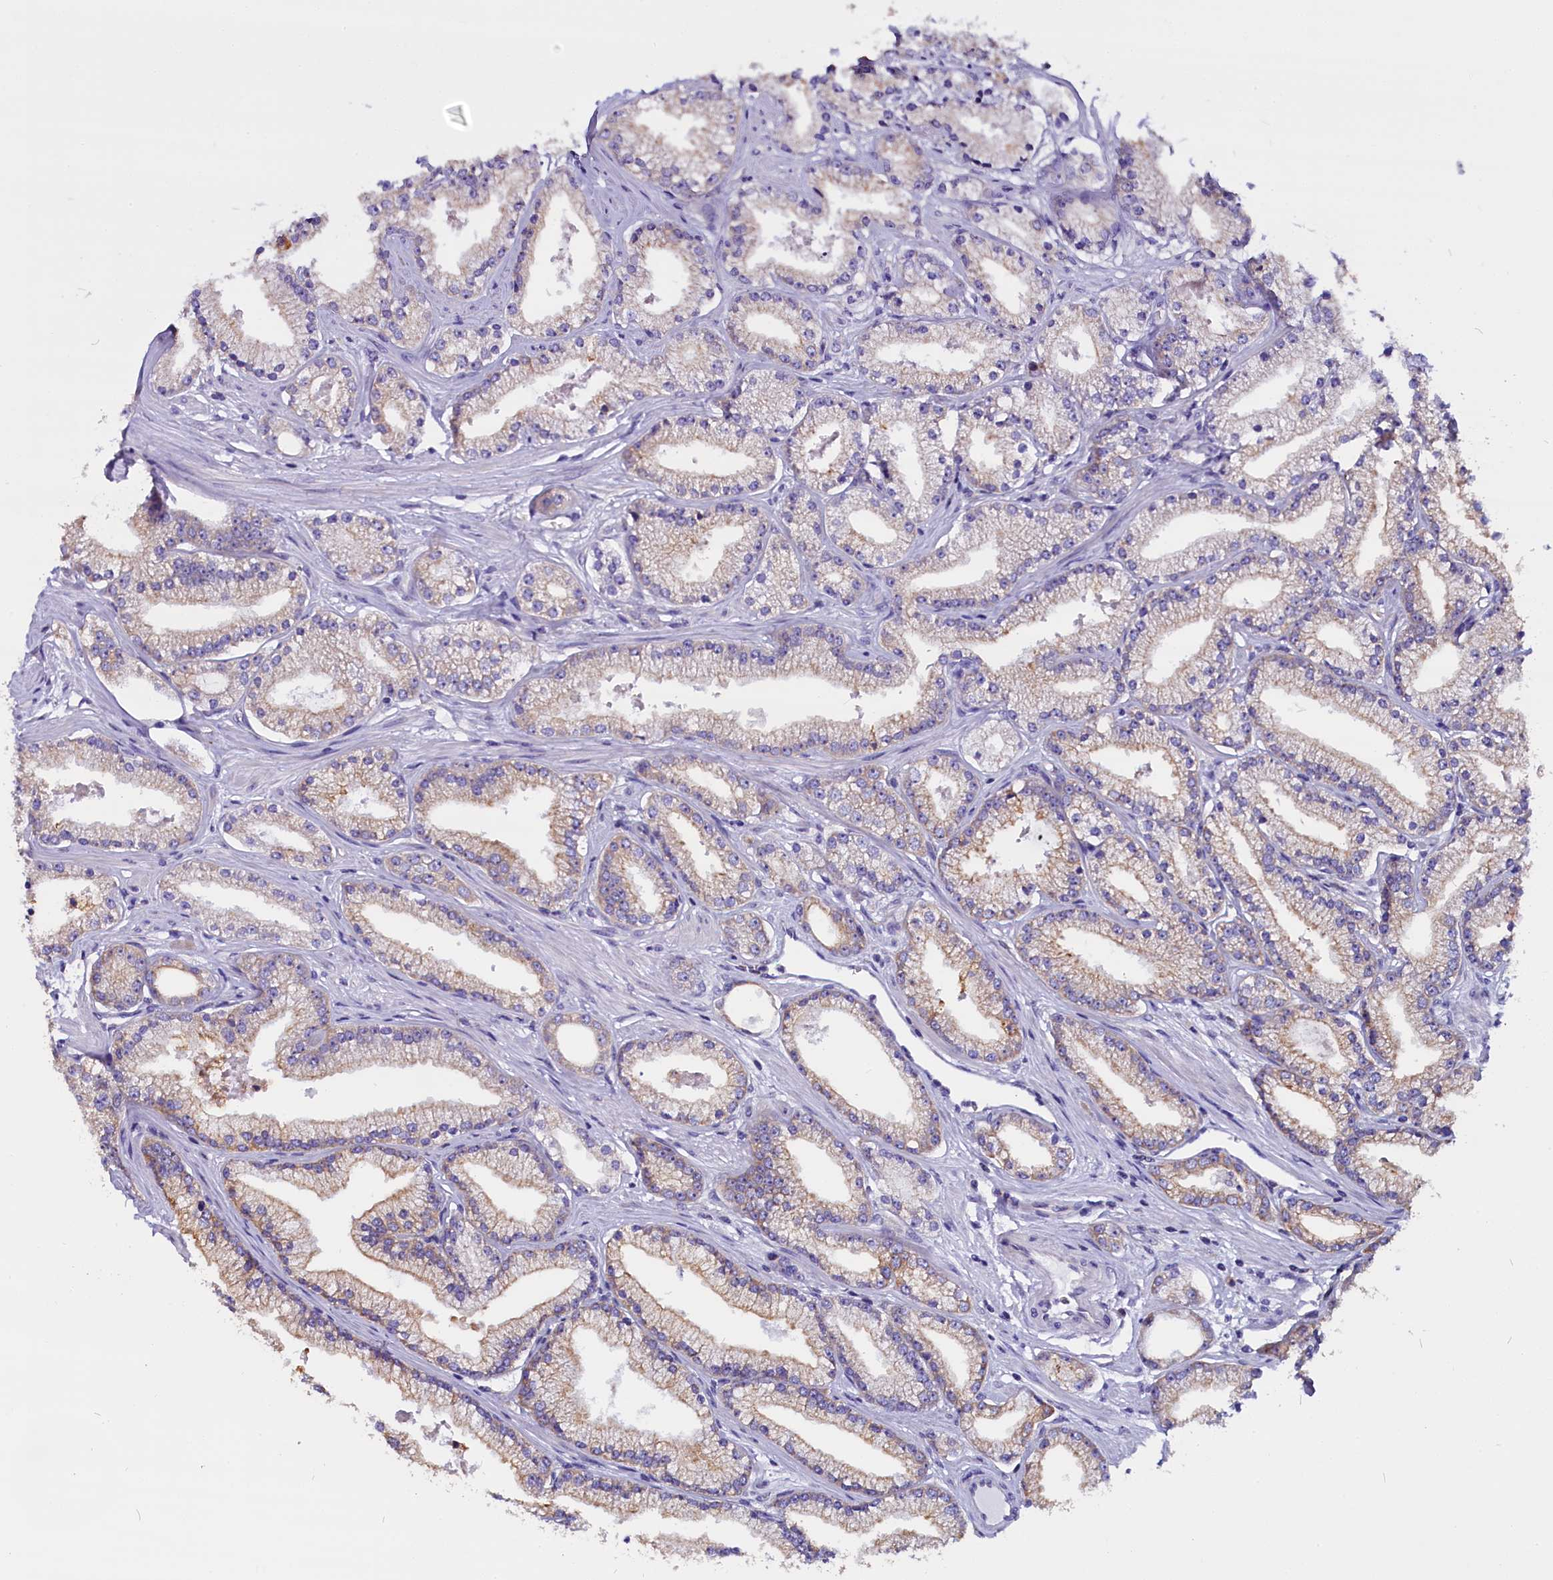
{"staining": {"intensity": "weak", "quantity": "<25%", "location": "cytoplasmic/membranous"}, "tissue": "prostate cancer", "cell_type": "Tumor cells", "image_type": "cancer", "snomed": [{"axis": "morphology", "description": "Adenocarcinoma, High grade"}, {"axis": "topography", "description": "Prostate"}], "caption": "Tumor cells show no significant protein expression in prostate cancer. Nuclei are stained in blue.", "gene": "CEP170", "patient": {"sex": "male", "age": 67}}